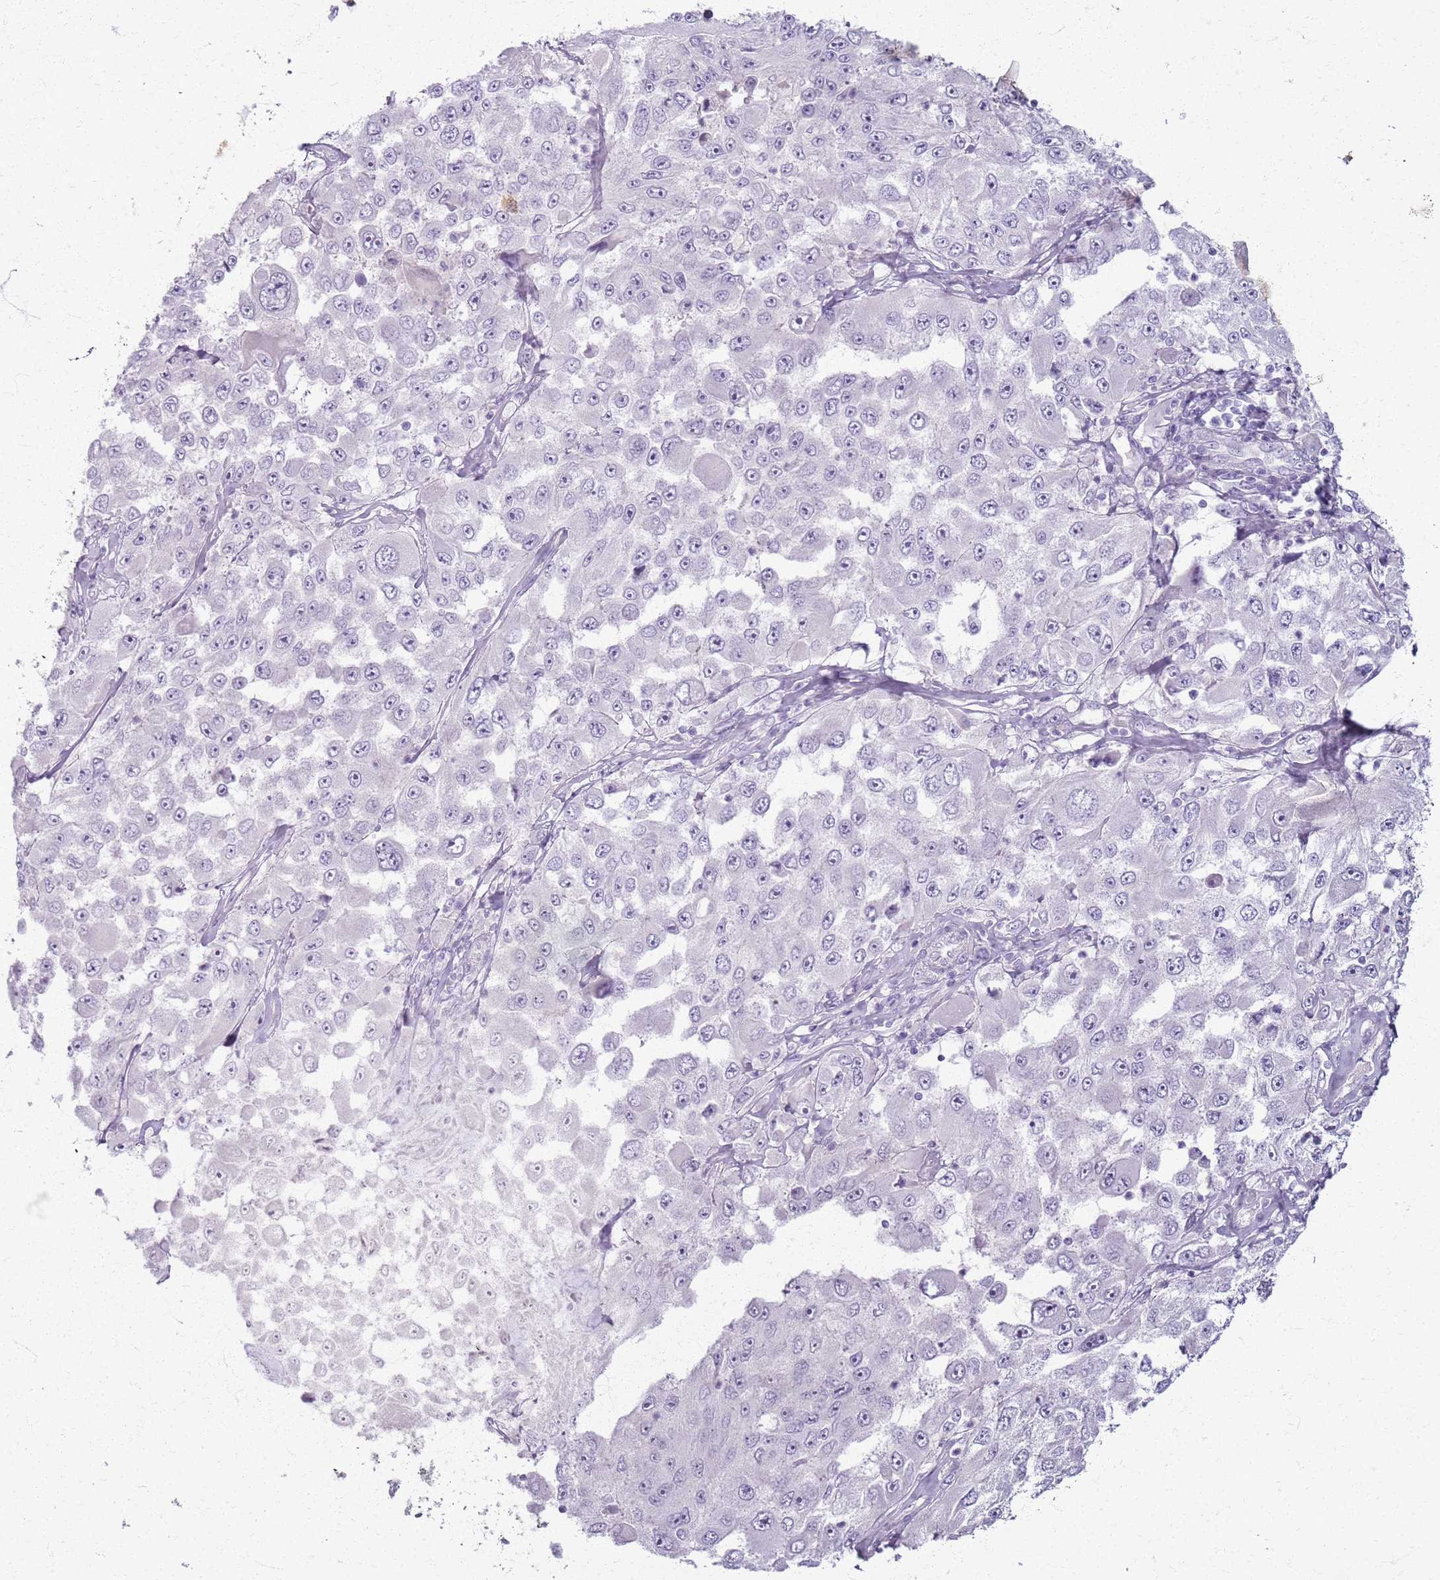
{"staining": {"intensity": "negative", "quantity": "none", "location": "none"}, "tissue": "melanoma", "cell_type": "Tumor cells", "image_type": "cancer", "snomed": [{"axis": "morphology", "description": "Malignant melanoma, Metastatic site"}, {"axis": "topography", "description": "Lymph node"}], "caption": "Melanoma was stained to show a protein in brown. There is no significant expression in tumor cells.", "gene": "CSRP3", "patient": {"sex": "male", "age": 62}}